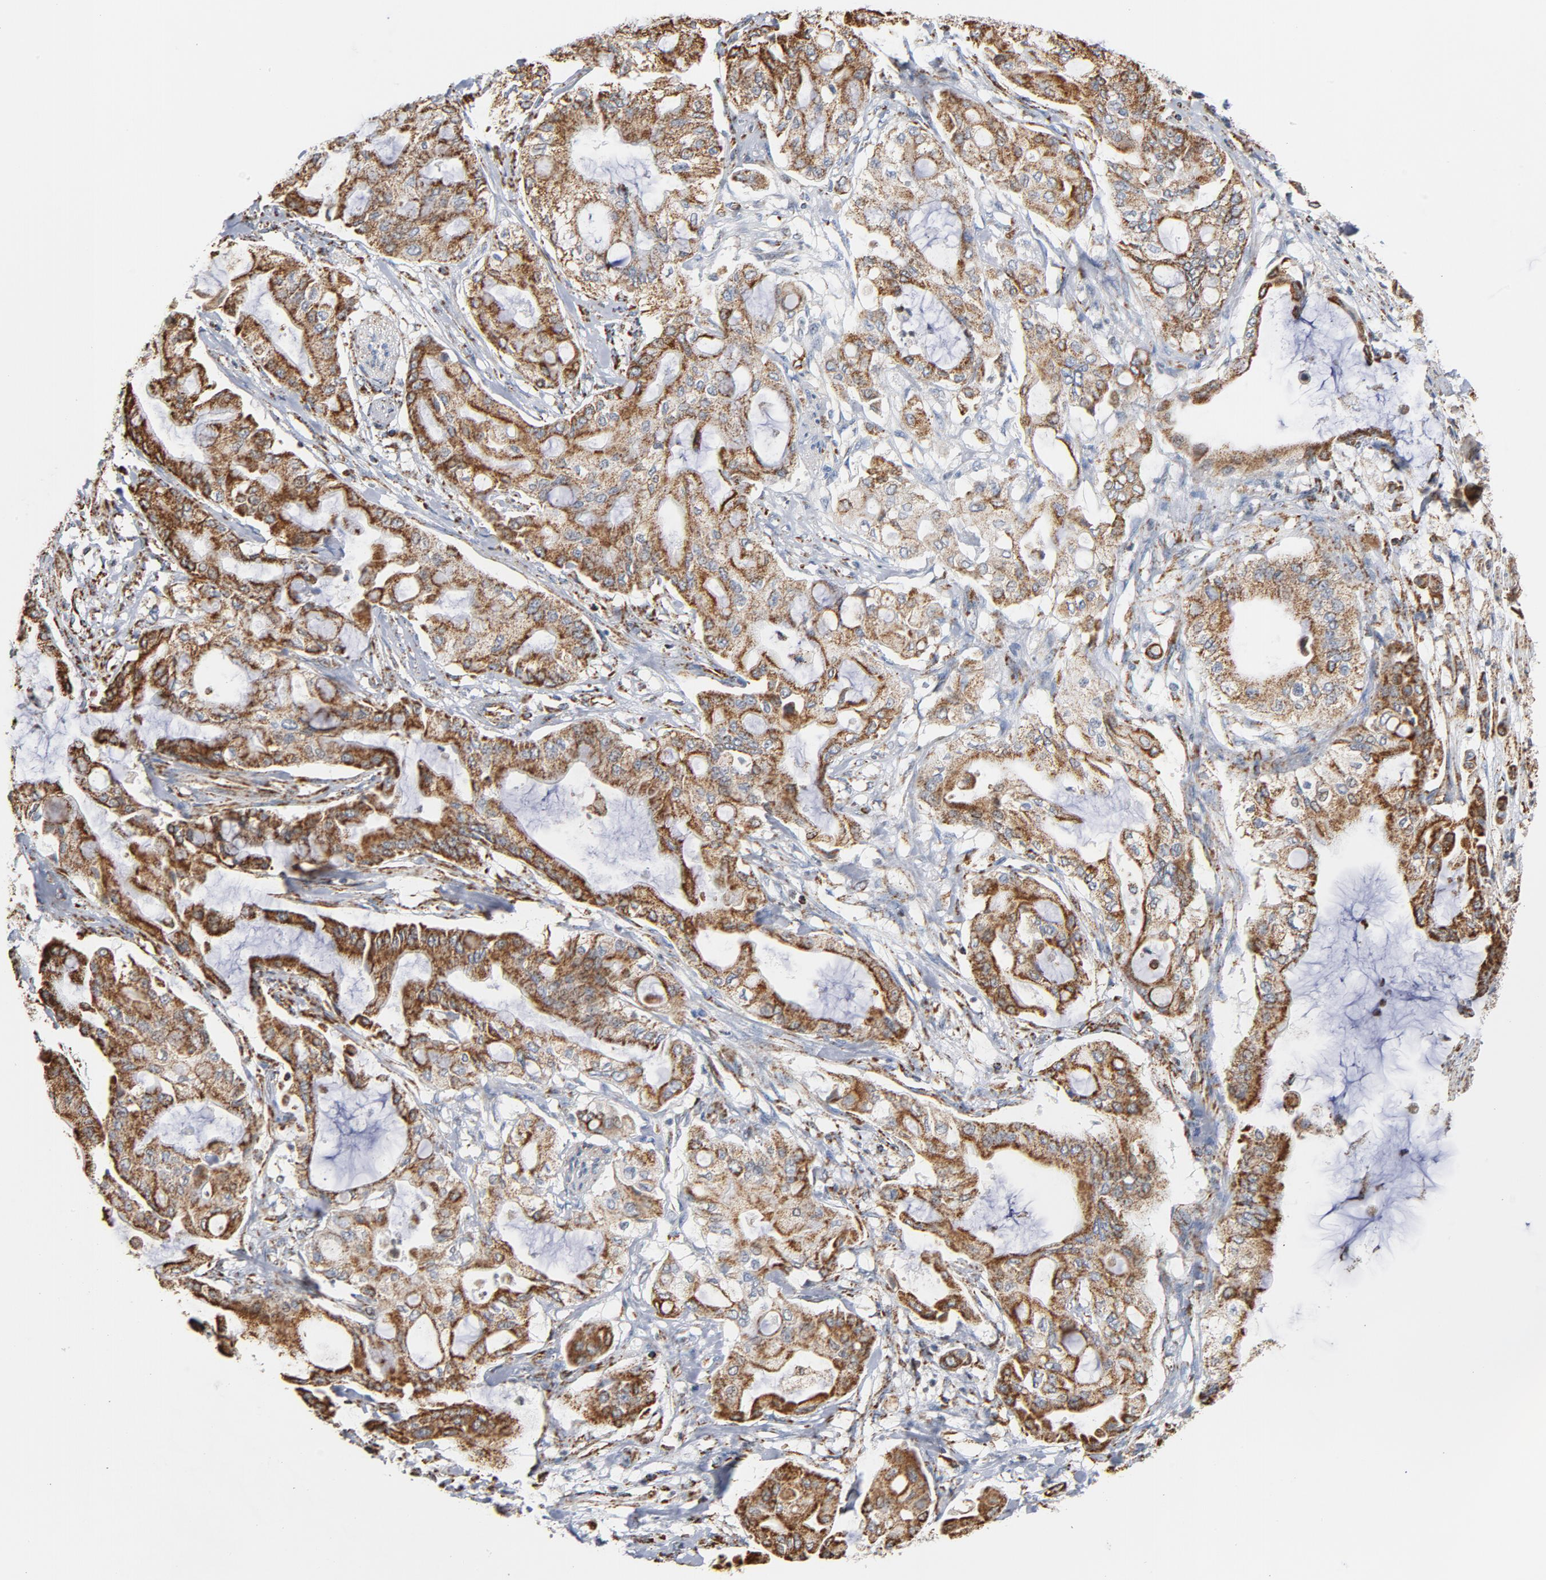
{"staining": {"intensity": "strong", "quantity": ">75%", "location": "cytoplasmic/membranous"}, "tissue": "pancreatic cancer", "cell_type": "Tumor cells", "image_type": "cancer", "snomed": [{"axis": "morphology", "description": "Adenocarcinoma, NOS"}, {"axis": "morphology", "description": "Adenocarcinoma, metastatic, NOS"}, {"axis": "topography", "description": "Lymph node"}, {"axis": "topography", "description": "Pancreas"}, {"axis": "topography", "description": "Duodenum"}], "caption": "A photomicrograph of adenocarcinoma (pancreatic) stained for a protein demonstrates strong cytoplasmic/membranous brown staining in tumor cells.", "gene": "NDUFS4", "patient": {"sex": "female", "age": 64}}